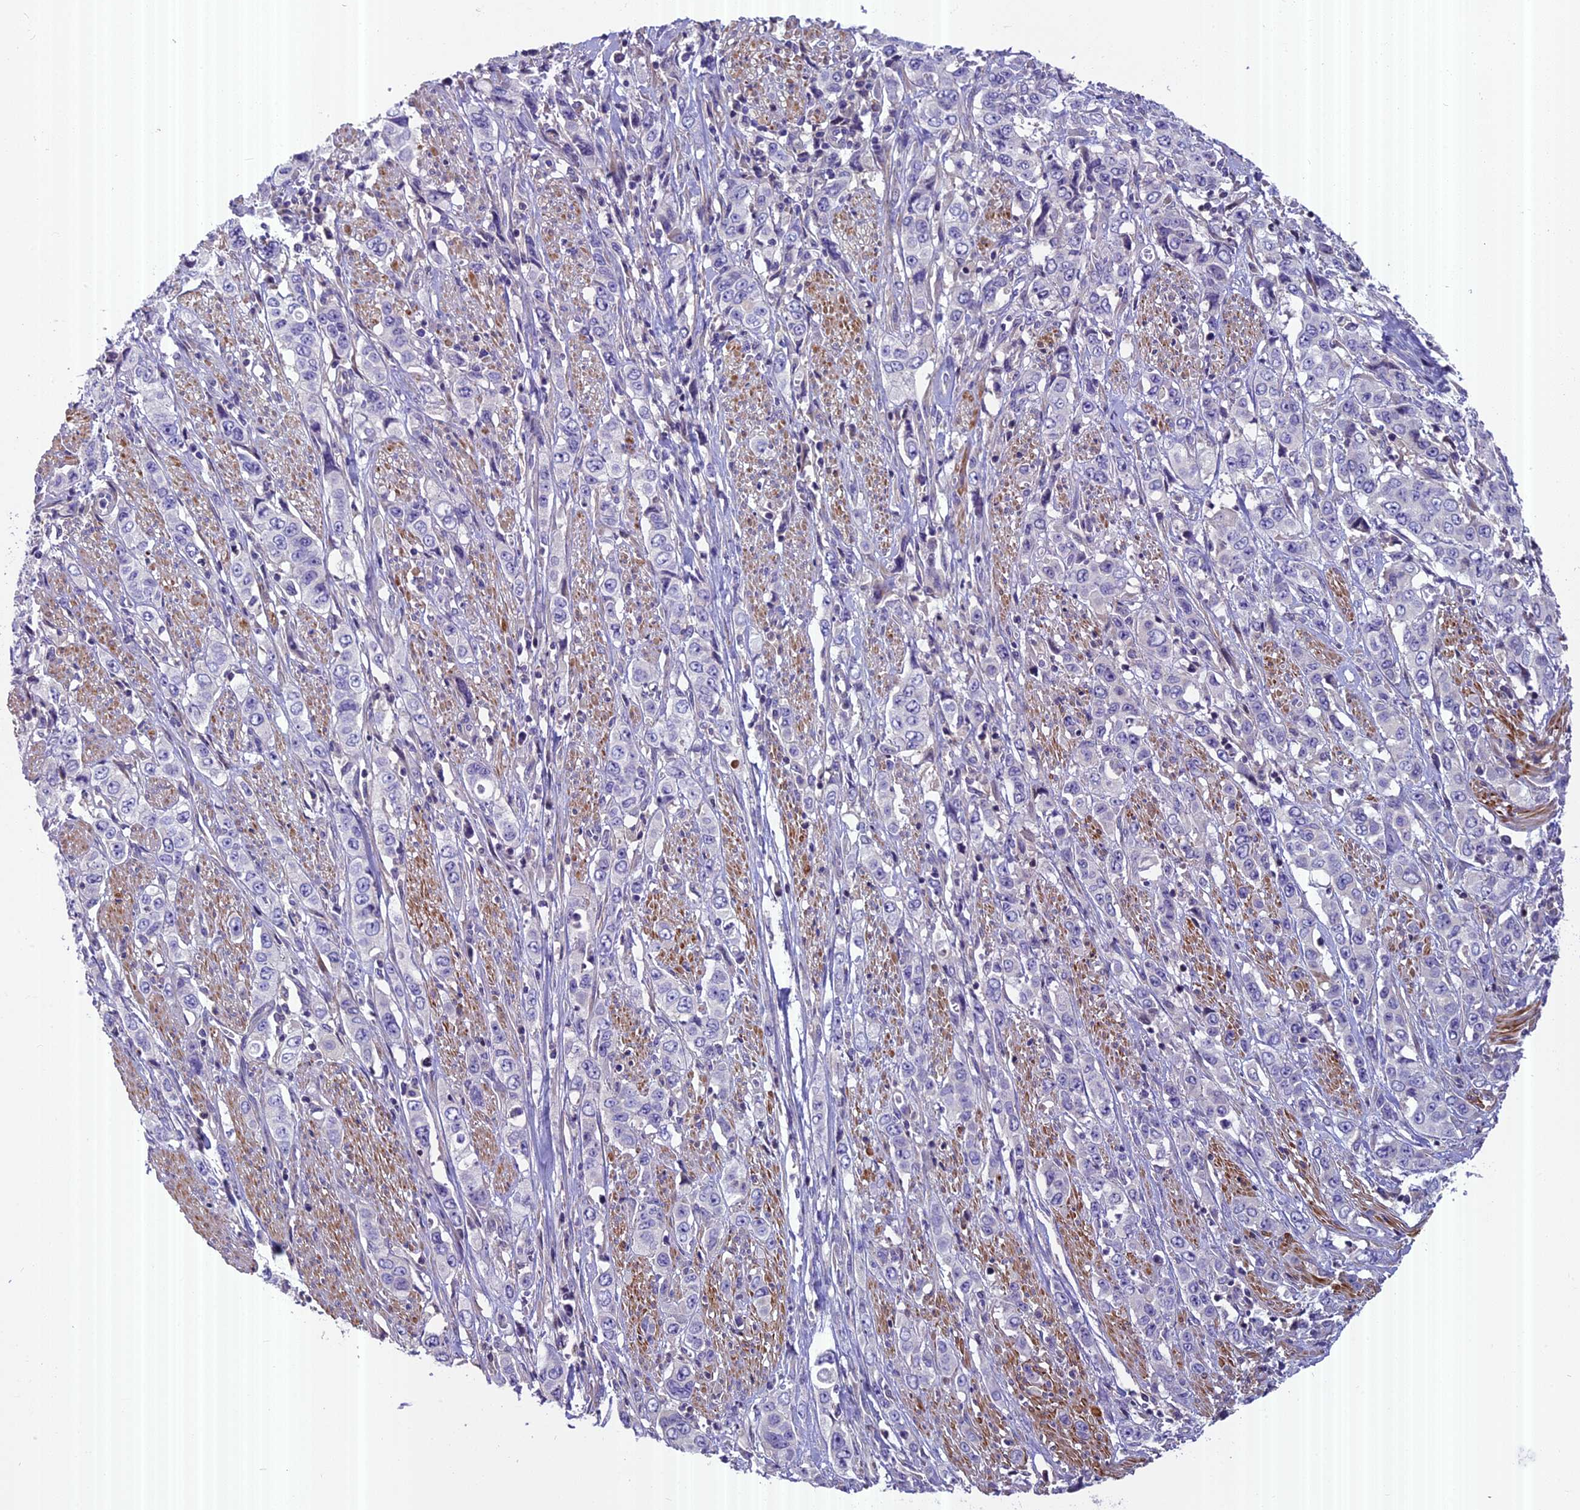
{"staining": {"intensity": "negative", "quantity": "none", "location": "none"}, "tissue": "stomach cancer", "cell_type": "Tumor cells", "image_type": "cancer", "snomed": [{"axis": "morphology", "description": "Adenocarcinoma, NOS"}, {"axis": "topography", "description": "Stomach, upper"}], "caption": "Immunohistochemical staining of human adenocarcinoma (stomach) shows no significant expression in tumor cells.", "gene": "FAM98C", "patient": {"sex": "male", "age": 62}}